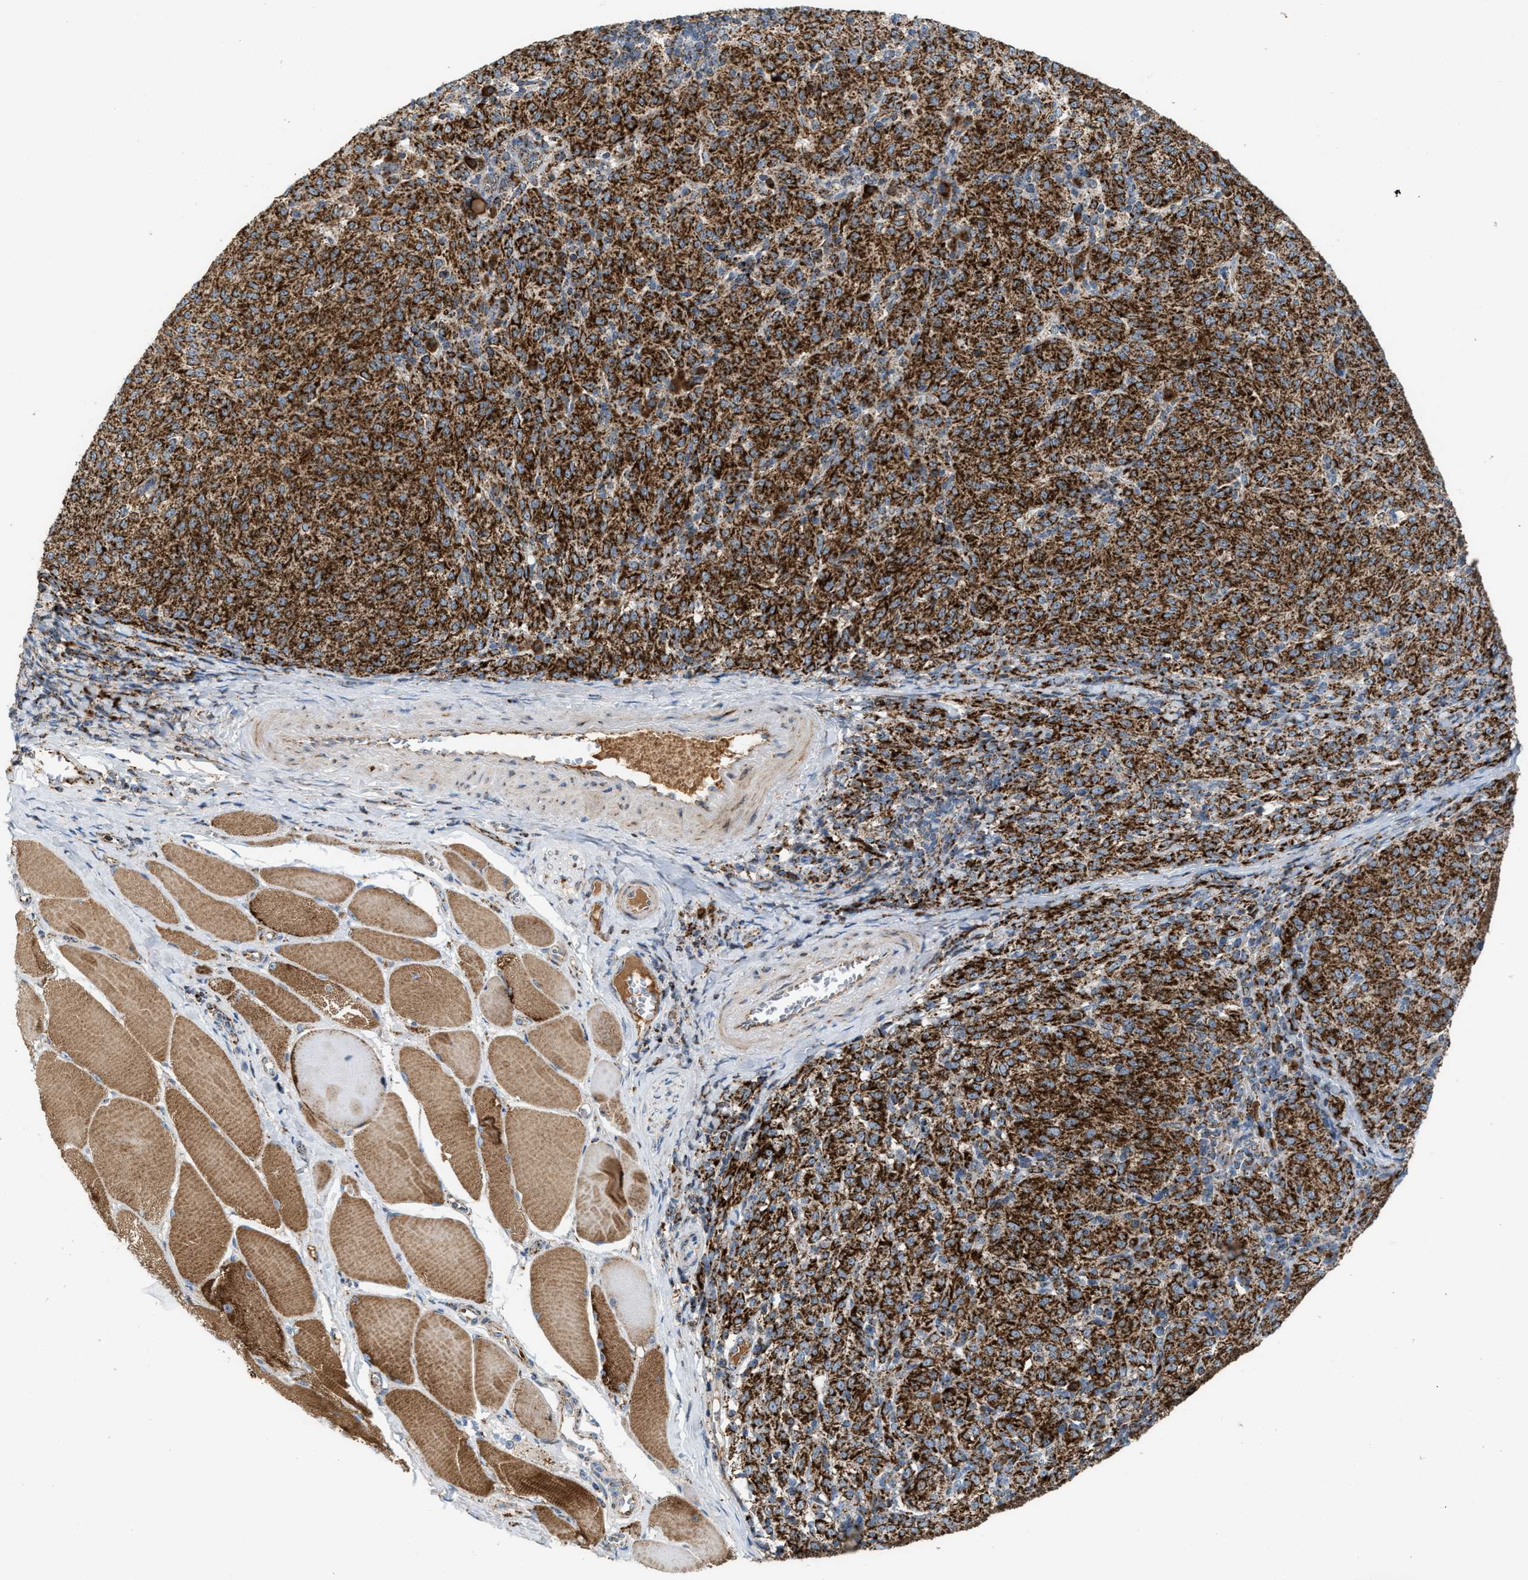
{"staining": {"intensity": "strong", "quantity": ">75%", "location": "cytoplasmic/membranous"}, "tissue": "melanoma", "cell_type": "Tumor cells", "image_type": "cancer", "snomed": [{"axis": "morphology", "description": "Malignant melanoma, NOS"}, {"axis": "topography", "description": "Skin"}], "caption": "This is an image of IHC staining of melanoma, which shows strong staining in the cytoplasmic/membranous of tumor cells.", "gene": "PMPCA", "patient": {"sex": "female", "age": 72}}